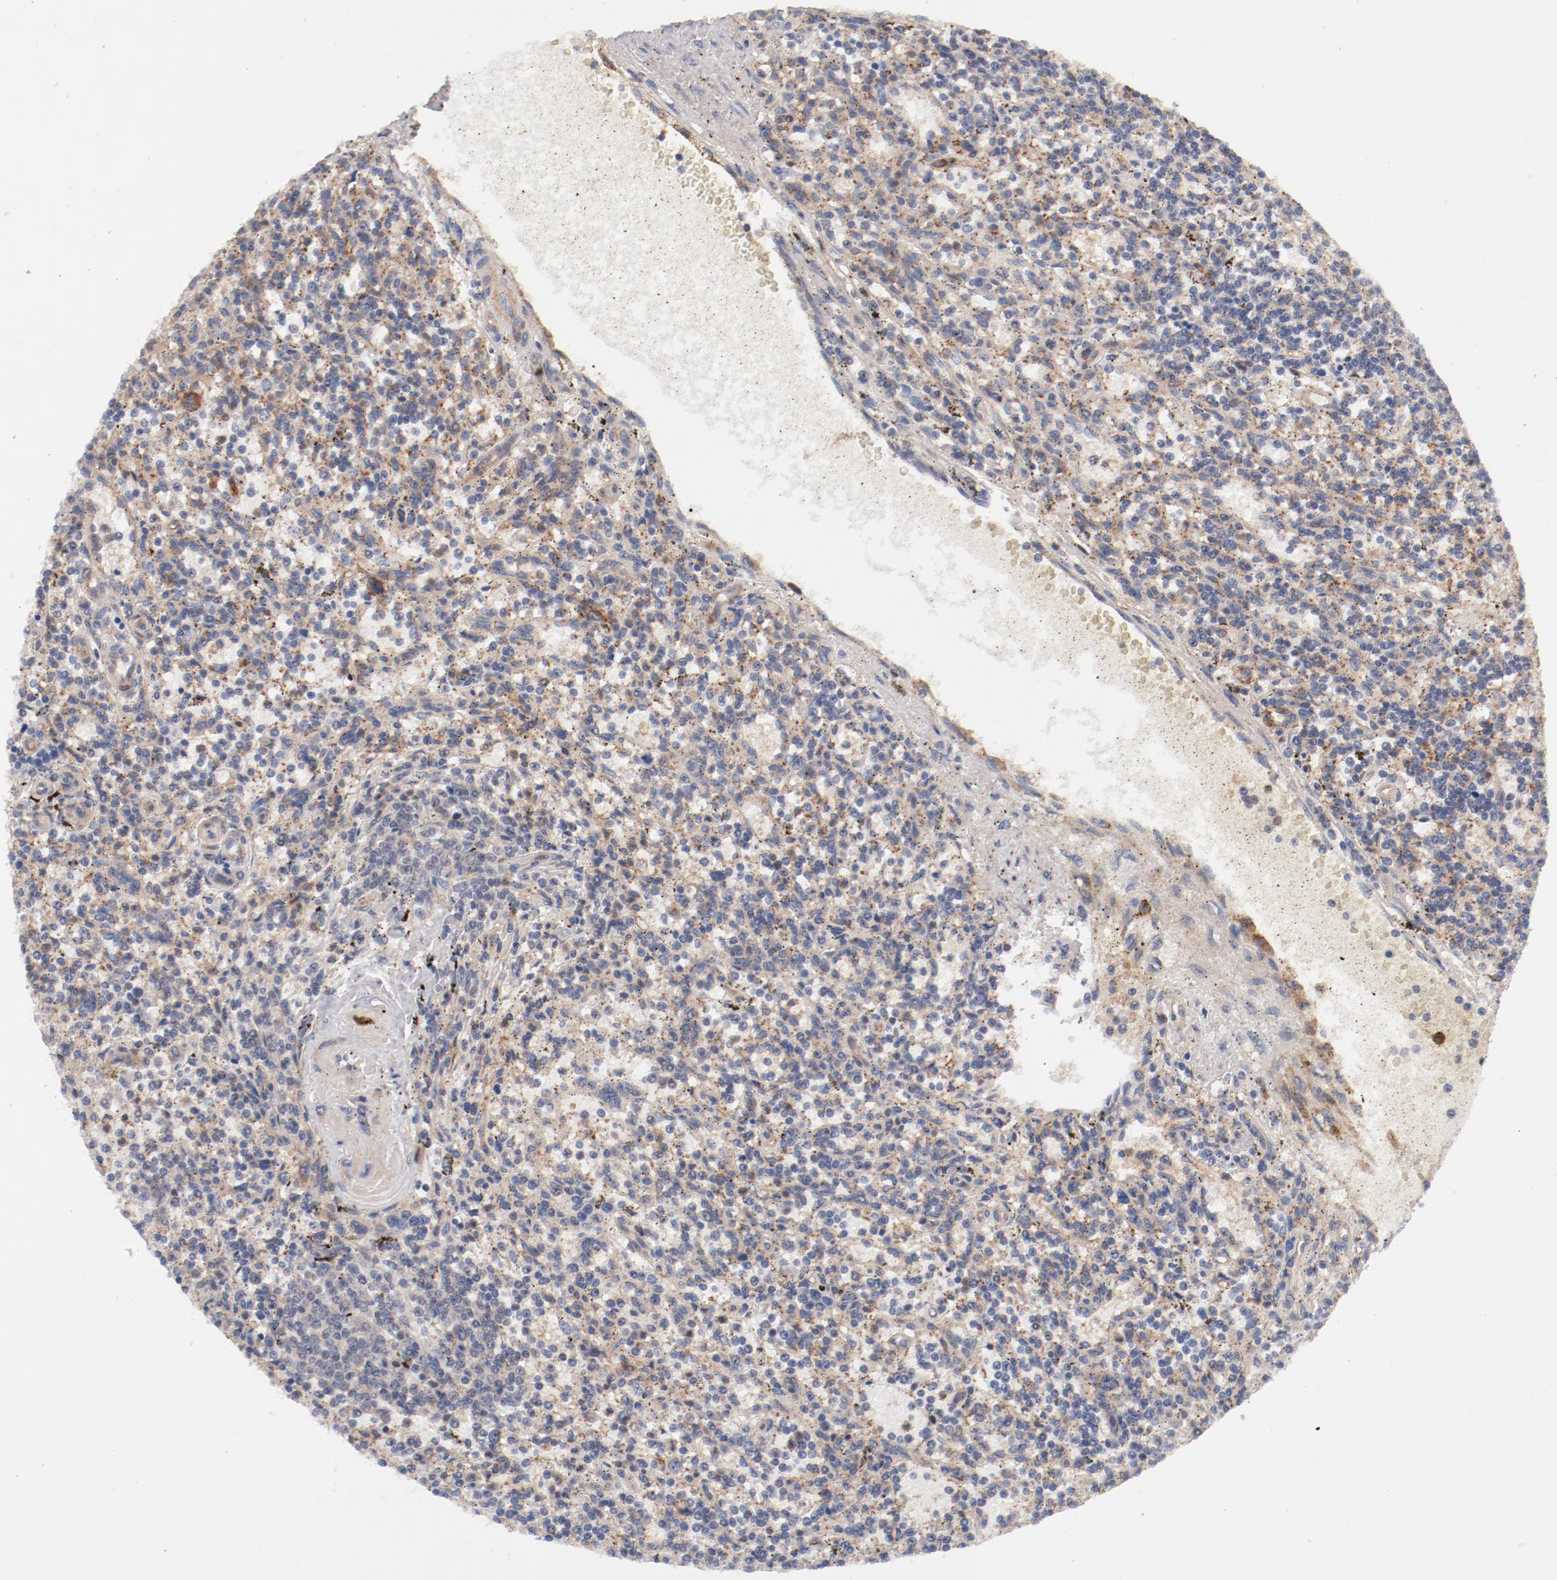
{"staining": {"intensity": "weak", "quantity": "25%-75%", "location": "cytoplasmic/membranous"}, "tissue": "lymphoma", "cell_type": "Tumor cells", "image_type": "cancer", "snomed": [{"axis": "morphology", "description": "Malignant lymphoma, non-Hodgkin's type, Low grade"}, {"axis": "topography", "description": "Spleen"}], "caption": "Low-grade malignant lymphoma, non-Hodgkin's type tissue displays weak cytoplasmic/membranous expression in about 25%-75% of tumor cells", "gene": "GUF1", "patient": {"sex": "male", "age": 73}}